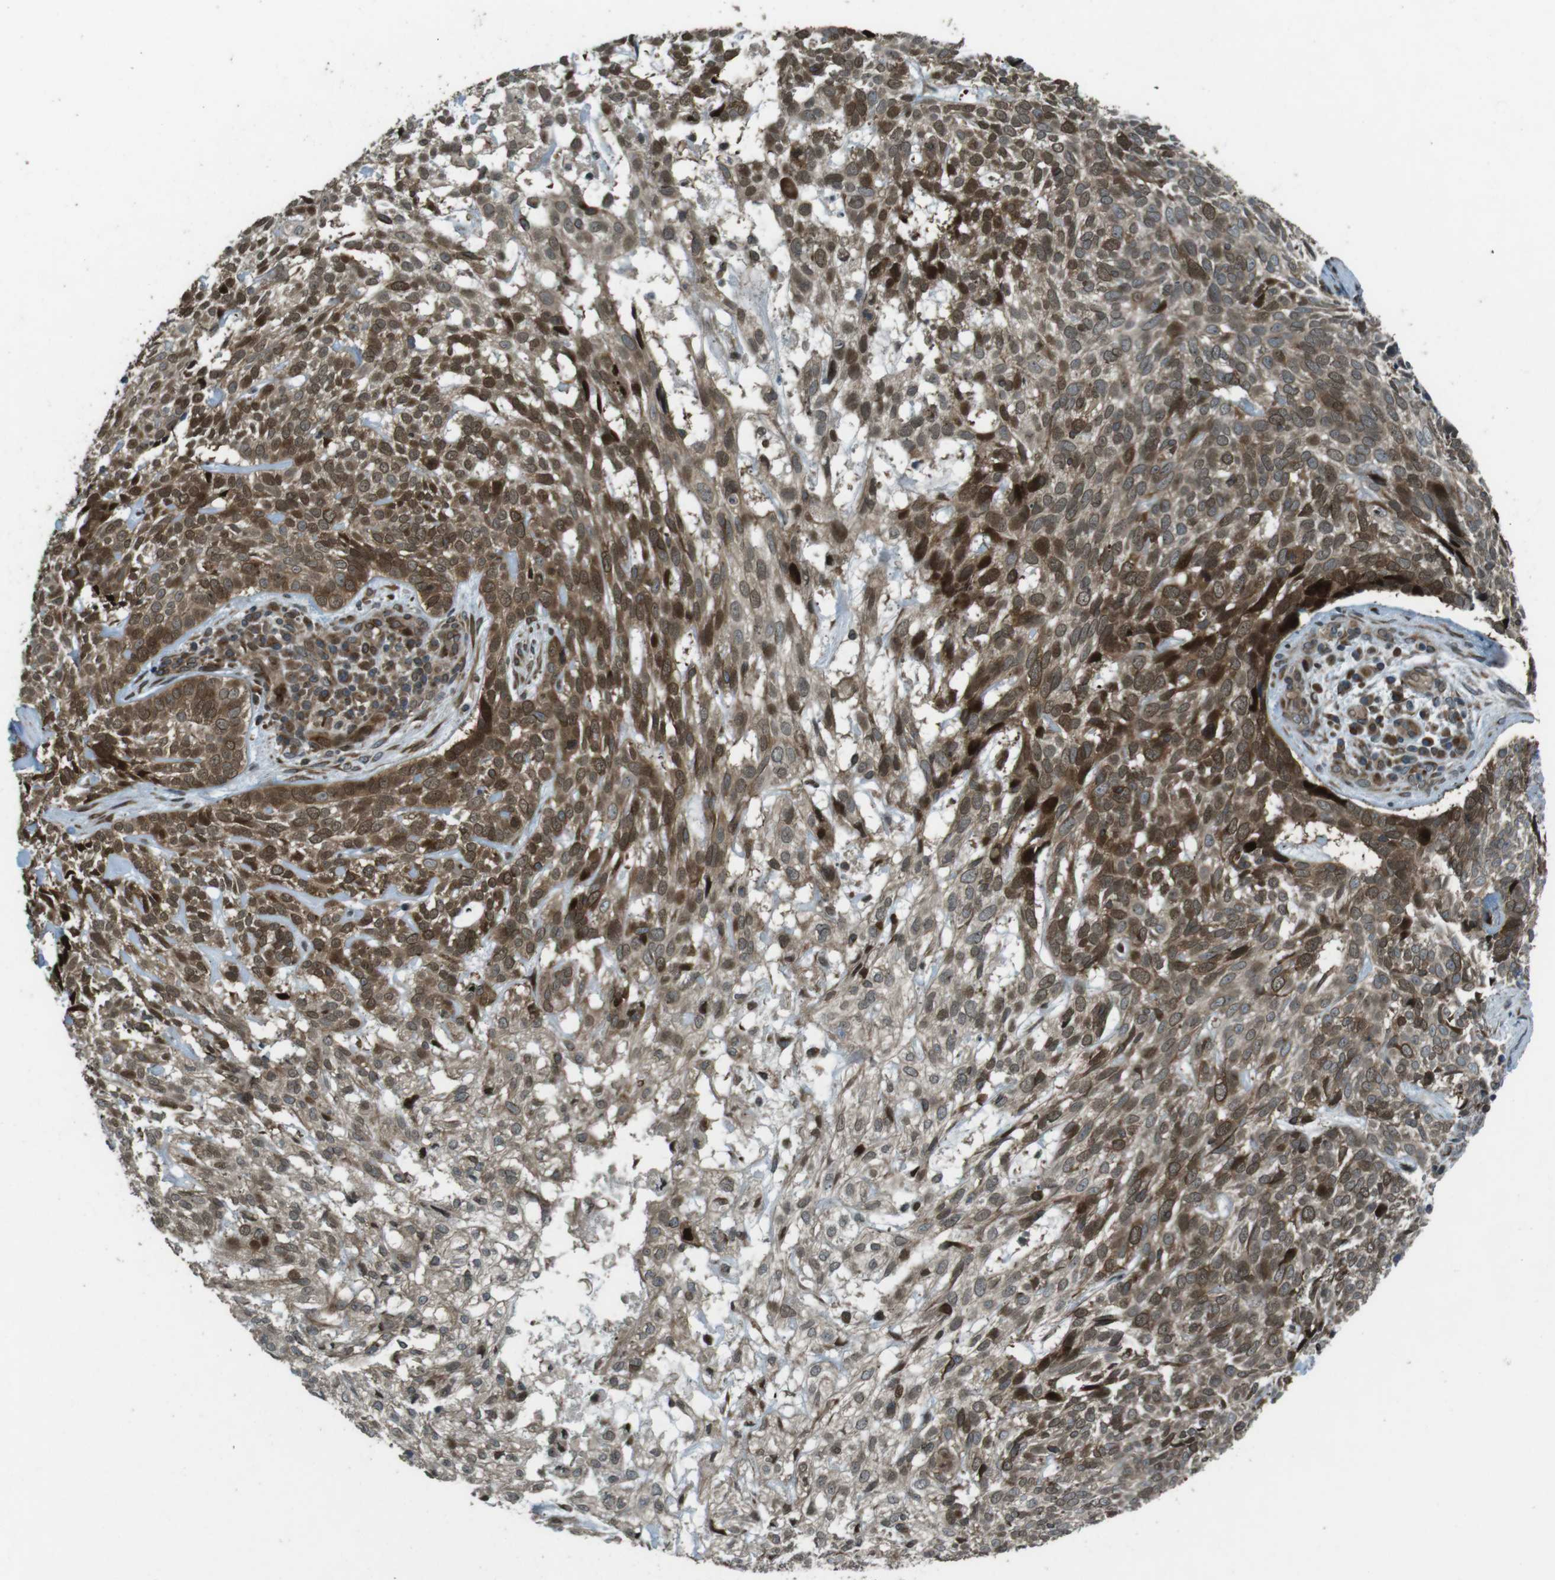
{"staining": {"intensity": "moderate", "quantity": ">75%", "location": "cytoplasmic/membranous"}, "tissue": "skin cancer", "cell_type": "Tumor cells", "image_type": "cancer", "snomed": [{"axis": "morphology", "description": "Basal cell carcinoma"}, {"axis": "topography", "description": "Skin"}], "caption": "IHC of human basal cell carcinoma (skin) displays medium levels of moderate cytoplasmic/membranous positivity in approximately >75% of tumor cells.", "gene": "ZNF330", "patient": {"sex": "male", "age": 72}}